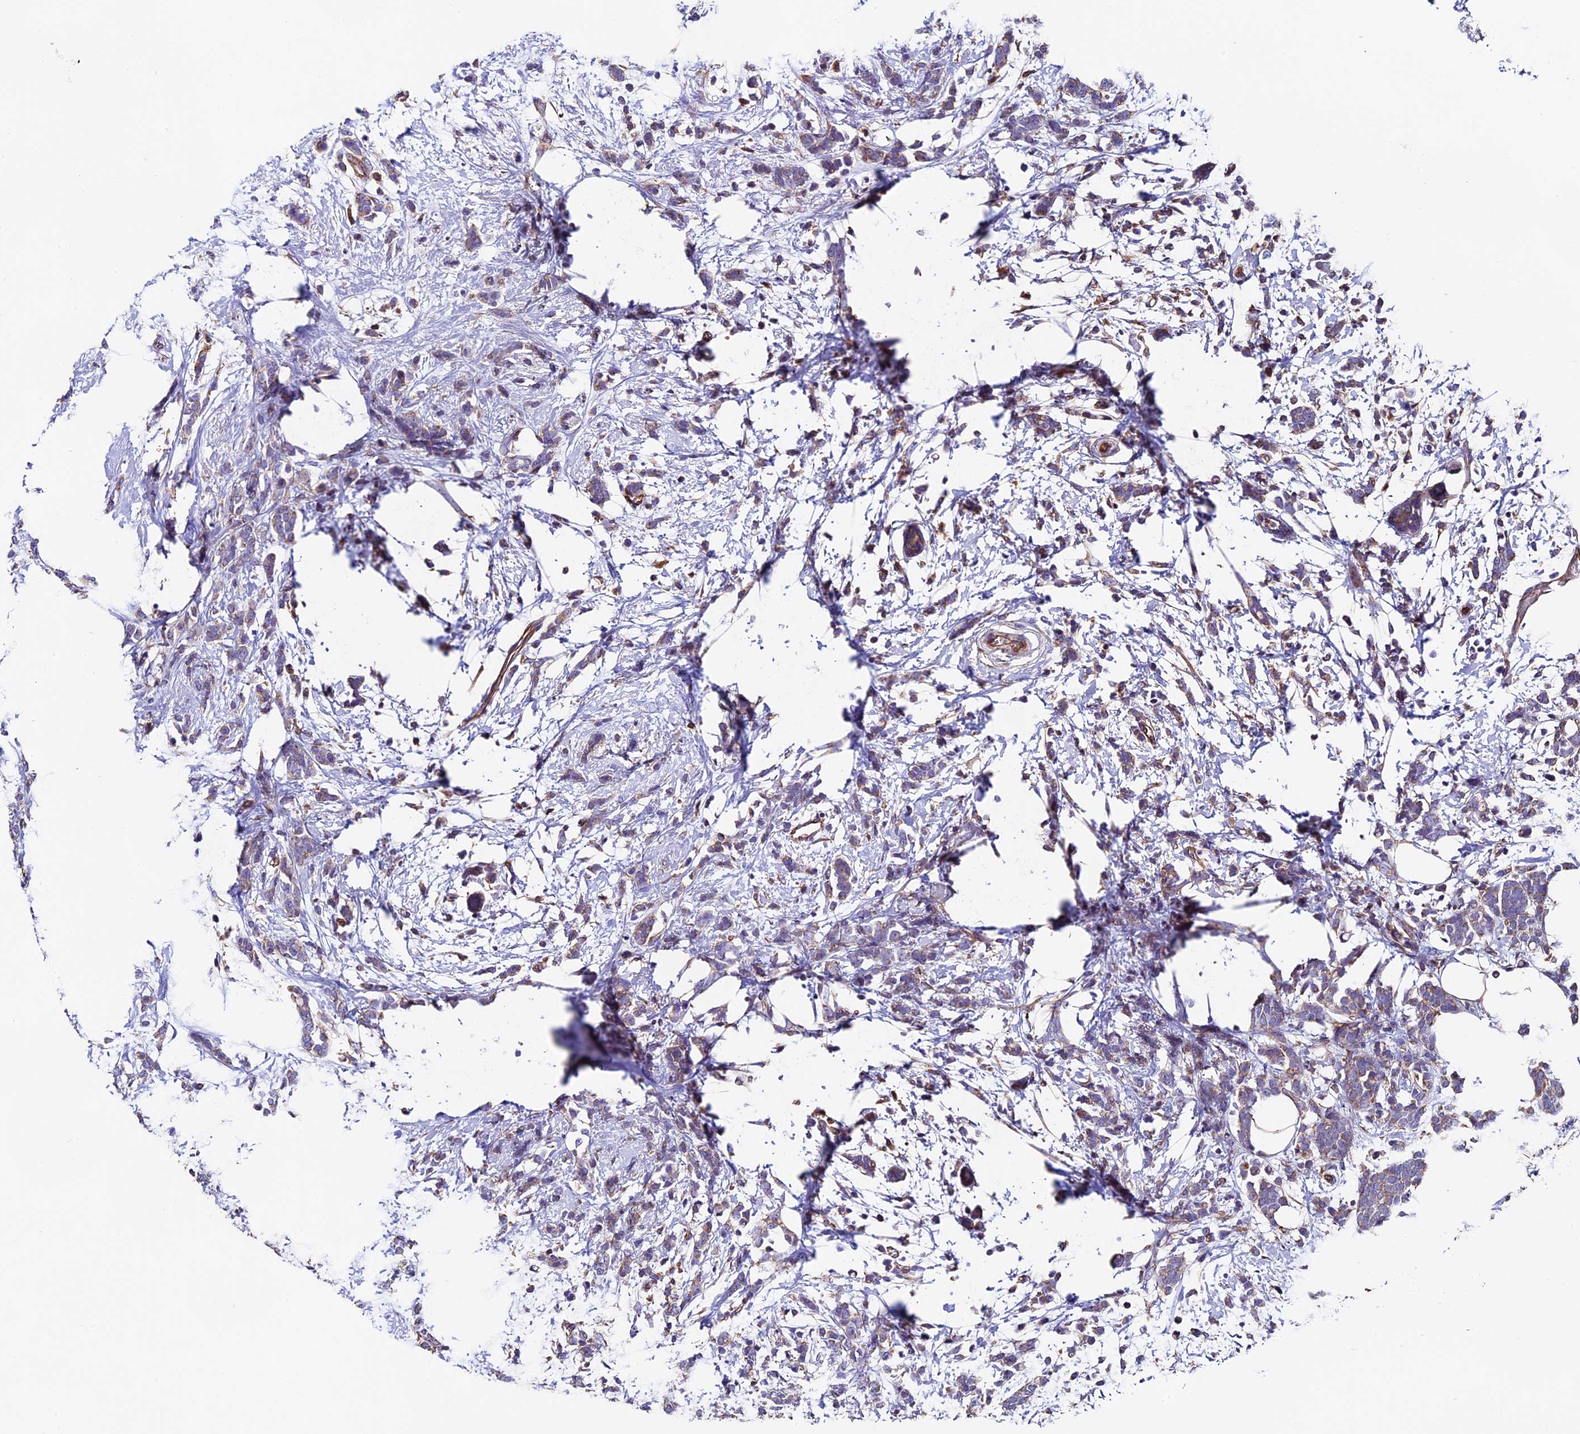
{"staining": {"intensity": "weak", "quantity": "<25%", "location": "cytoplasmic/membranous"}, "tissue": "breast cancer", "cell_type": "Tumor cells", "image_type": "cancer", "snomed": [{"axis": "morphology", "description": "Lobular carcinoma"}, {"axis": "topography", "description": "Breast"}], "caption": "Immunohistochemistry micrograph of neoplastic tissue: breast cancer (lobular carcinoma) stained with DAB exhibits no significant protein expression in tumor cells.", "gene": "CLN5", "patient": {"sex": "female", "age": 58}}